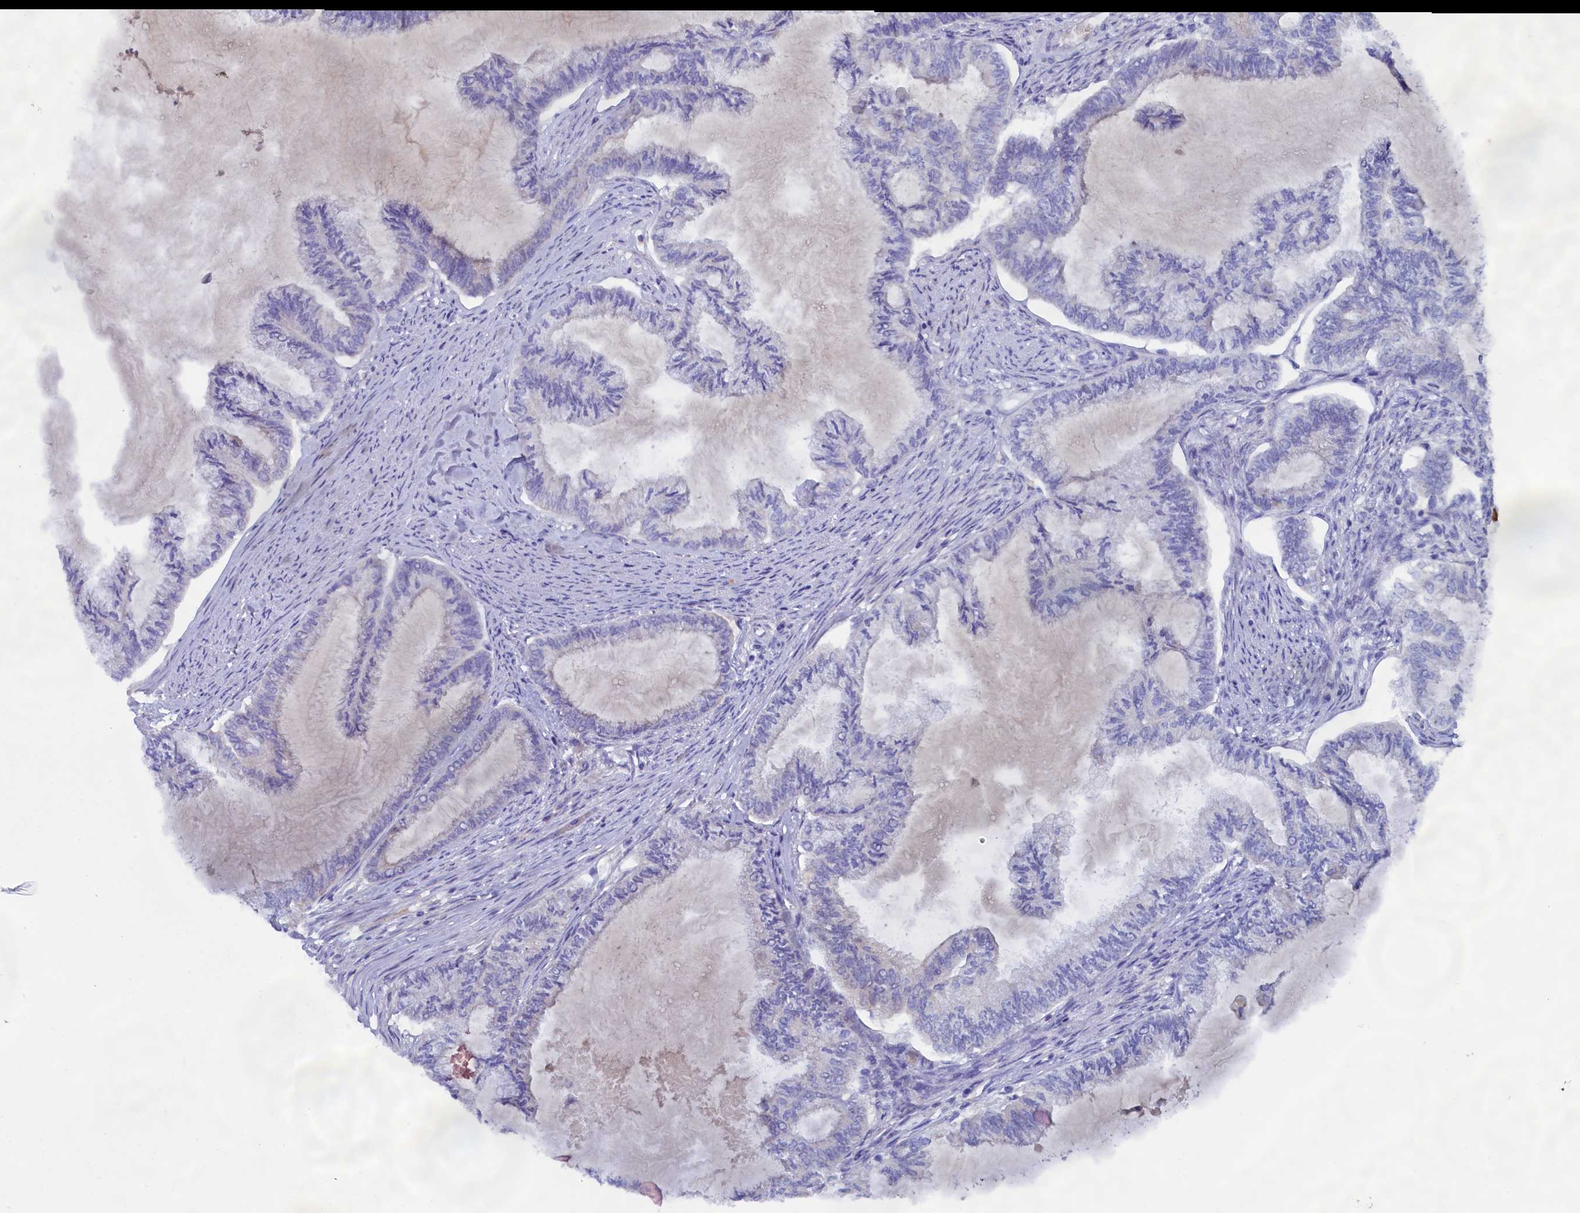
{"staining": {"intensity": "negative", "quantity": "none", "location": "none"}, "tissue": "endometrial cancer", "cell_type": "Tumor cells", "image_type": "cancer", "snomed": [{"axis": "morphology", "description": "Adenocarcinoma, NOS"}, {"axis": "topography", "description": "Endometrium"}], "caption": "A photomicrograph of human endometrial cancer (adenocarcinoma) is negative for staining in tumor cells. (DAB IHC, high magnification).", "gene": "MYADML2", "patient": {"sex": "female", "age": 86}}